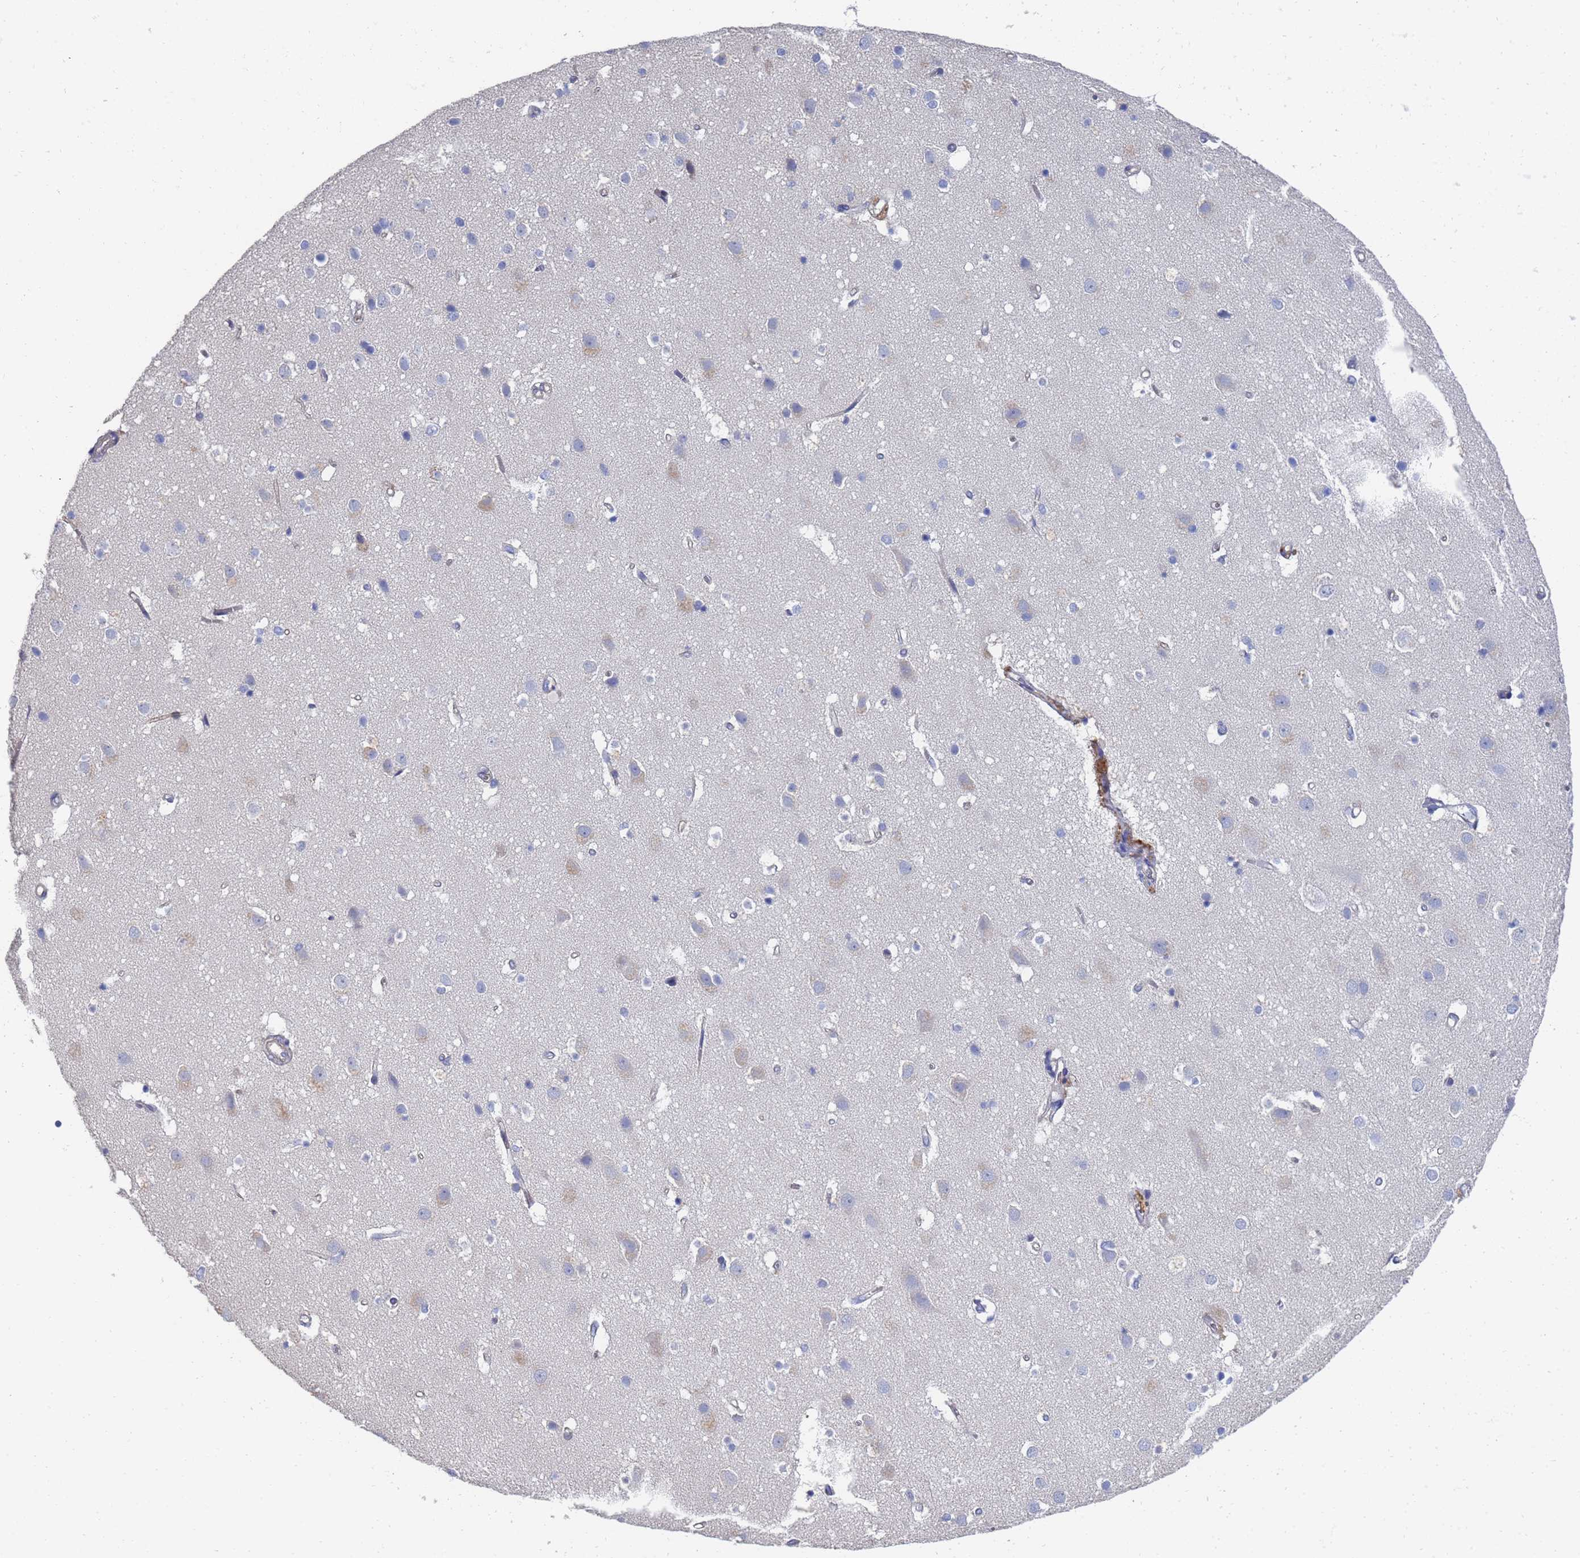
{"staining": {"intensity": "weak", "quantity": "<25%", "location": "cytoplasmic/membranous"}, "tissue": "cerebral cortex", "cell_type": "Endothelial cells", "image_type": "normal", "snomed": [{"axis": "morphology", "description": "Normal tissue, NOS"}, {"axis": "topography", "description": "Cerebral cortex"}], "caption": "Protein analysis of unremarkable cerebral cortex reveals no significant staining in endothelial cells. (DAB (3,3'-diaminobenzidine) IHC, high magnification).", "gene": "LBX2", "patient": {"sex": "male", "age": 54}}